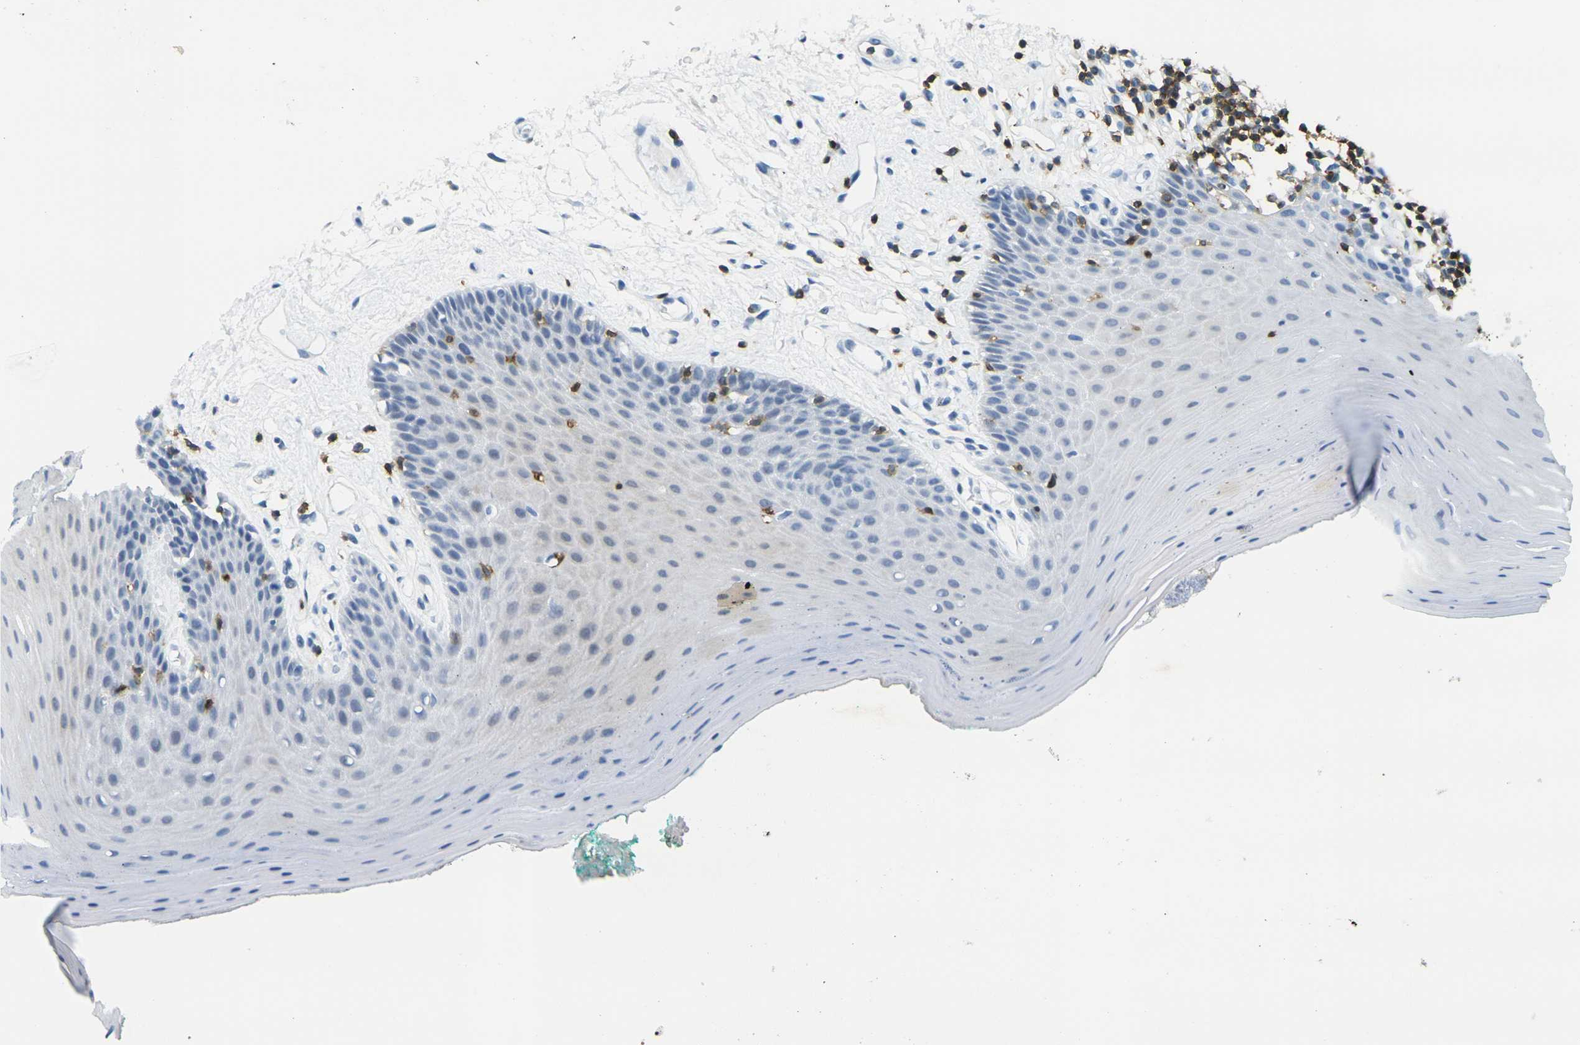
{"staining": {"intensity": "negative", "quantity": "none", "location": "none"}, "tissue": "oral mucosa", "cell_type": "Squamous epithelial cells", "image_type": "normal", "snomed": [{"axis": "morphology", "description": "Normal tissue, NOS"}, {"axis": "topography", "description": "Skeletal muscle"}, {"axis": "topography", "description": "Oral tissue"}], "caption": "Squamous epithelial cells show no significant protein positivity in normal oral mucosa. Brightfield microscopy of immunohistochemistry stained with DAB (brown) and hematoxylin (blue), captured at high magnification.", "gene": "CD3D", "patient": {"sex": "male", "age": 58}}